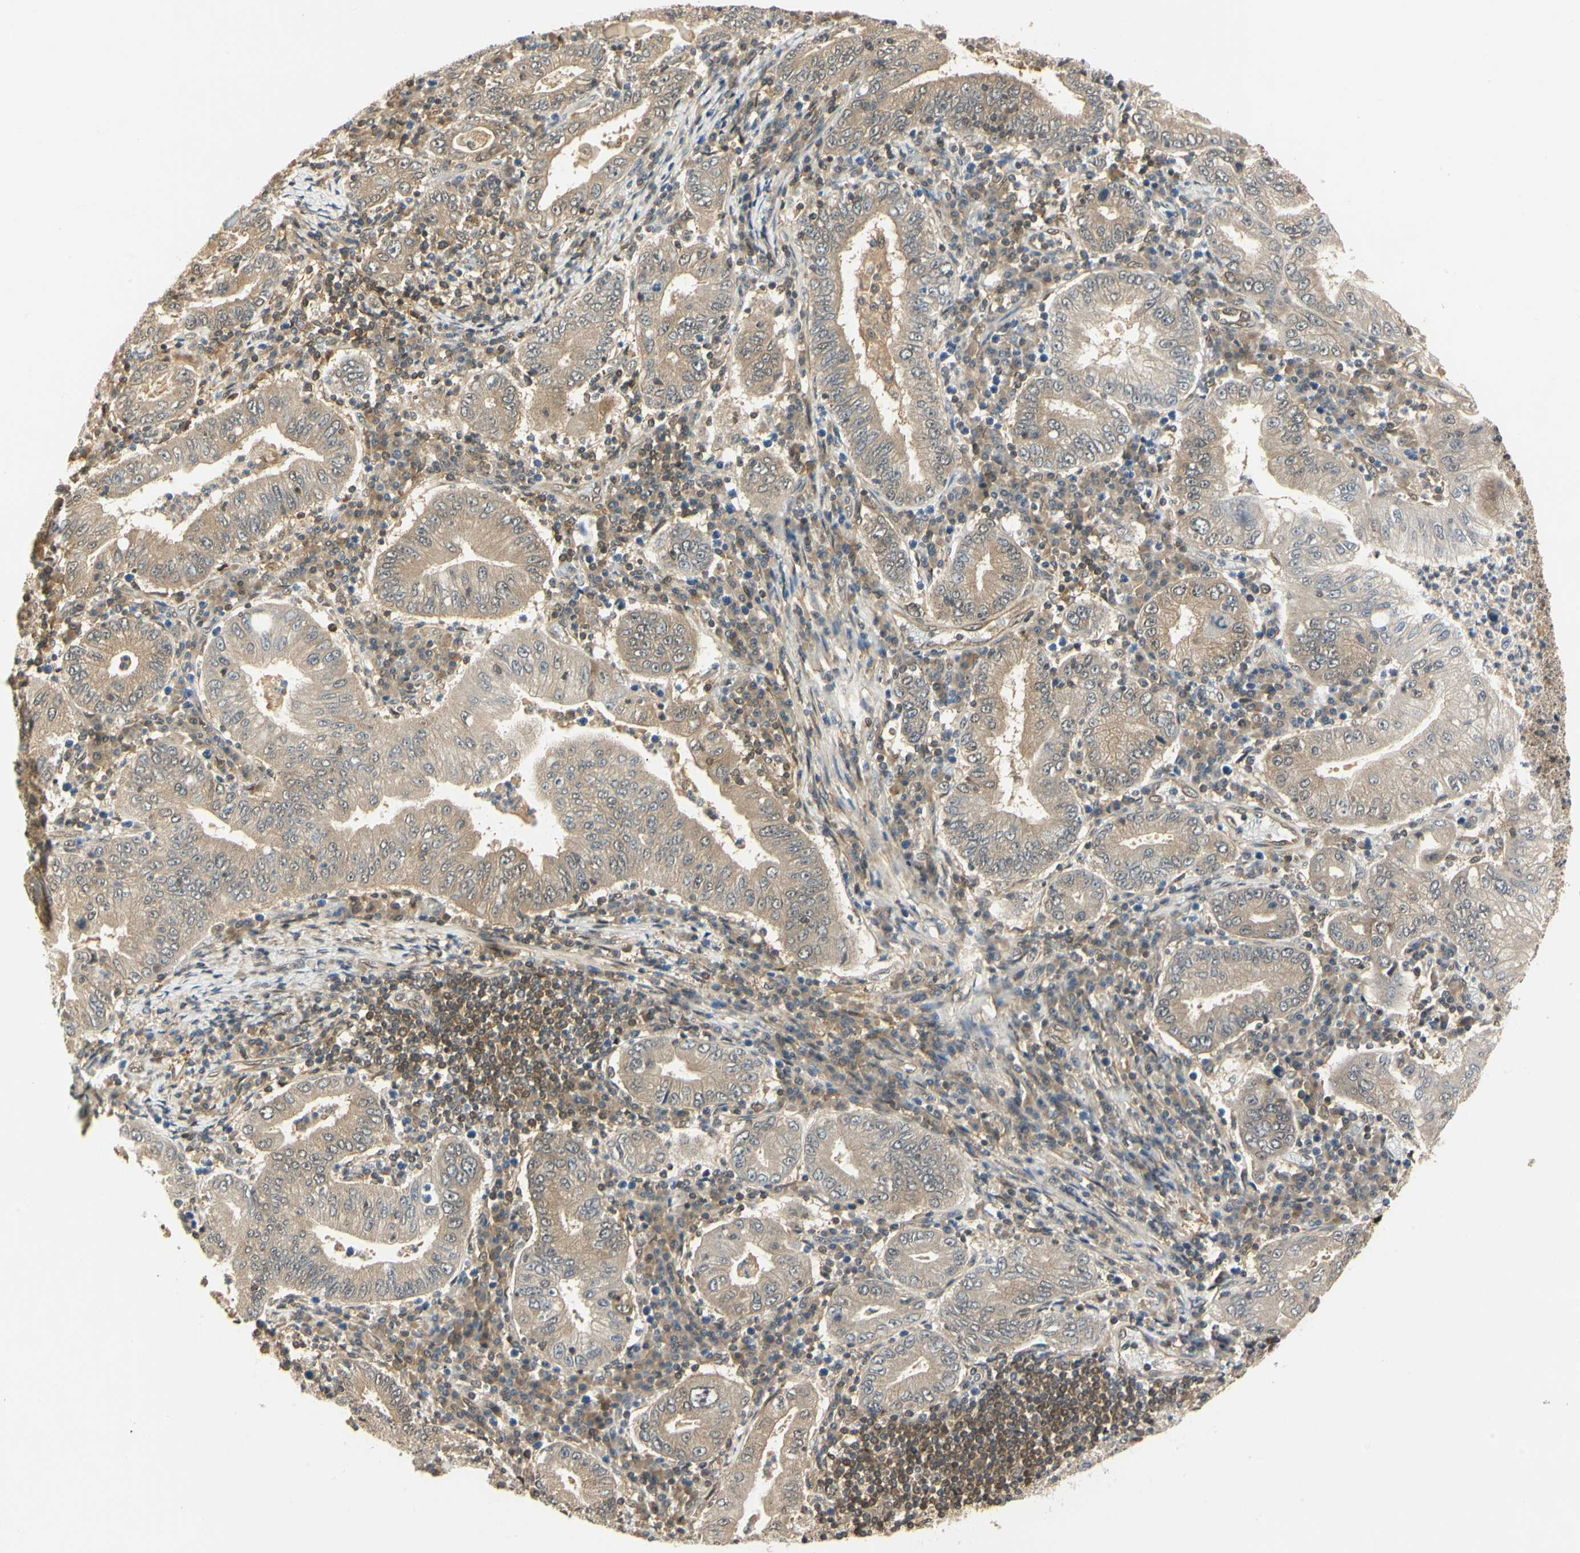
{"staining": {"intensity": "weak", "quantity": ">75%", "location": "cytoplasmic/membranous"}, "tissue": "stomach cancer", "cell_type": "Tumor cells", "image_type": "cancer", "snomed": [{"axis": "morphology", "description": "Normal tissue, NOS"}, {"axis": "morphology", "description": "Adenocarcinoma, NOS"}, {"axis": "topography", "description": "Esophagus"}, {"axis": "topography", "description": "Stomach, upper"}, {"axis": "topography", "description": "Peripheral nerve tissue"}], "caption": "Protein expression analysis of human adenocarcinoma (stomach) reveals weak cytoplasmic/membranous positivity in approximately >75% of tumor cells.", "gene": "UBE2Z", "patient": {"sex": "male", "age": 62}}